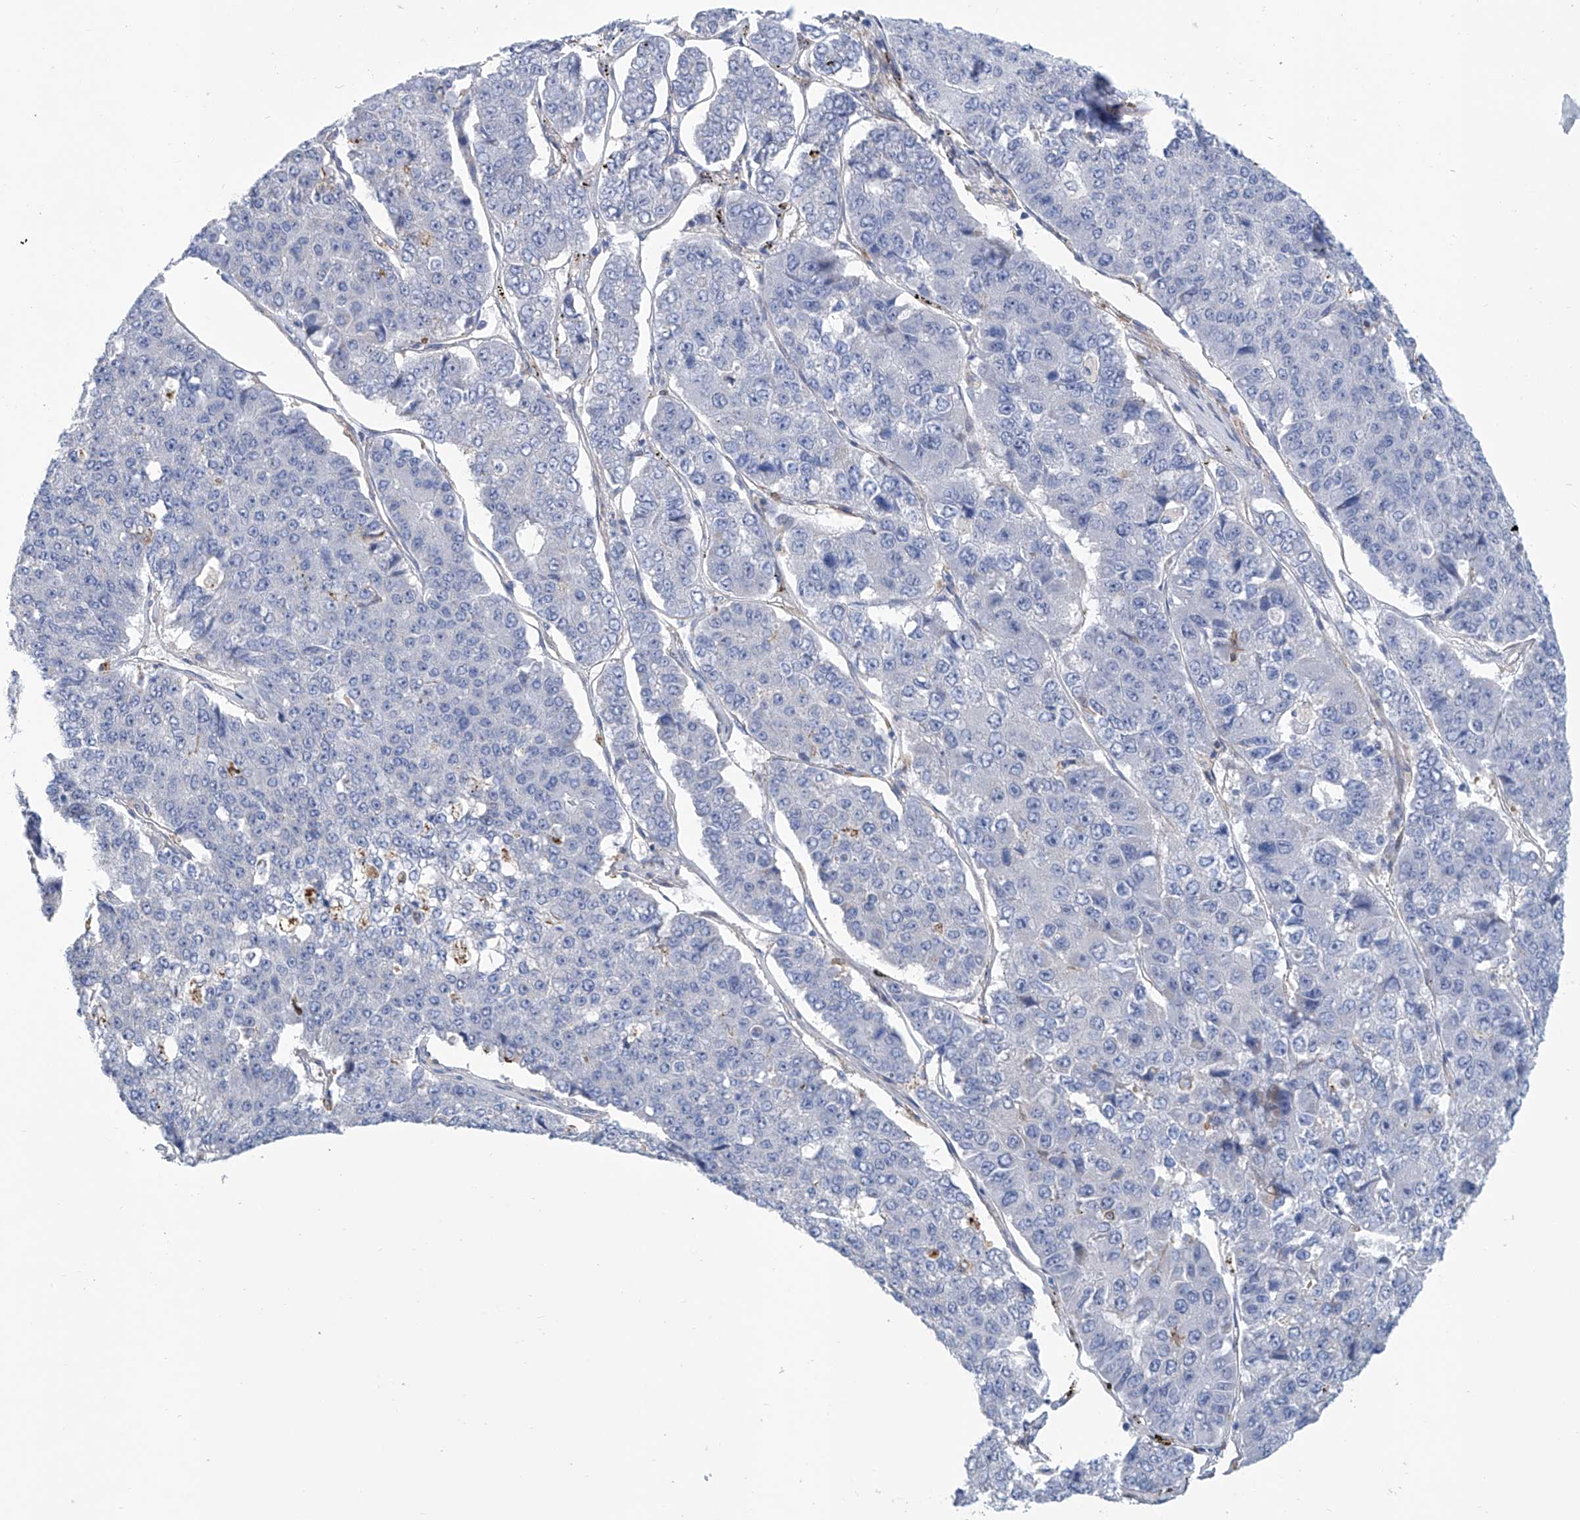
{"staining": {"intensity": "negative", "quantity": "none", "location": "none"}, "tissue": "pancreatic cancer", "cell_type": "Tumor cells", "image_type": "cancer", "snomed": [{"axis": "morphology", "description": "Adenocarcinoma, NOS"}, {"axis": "topography", "description": "Pancreas"}], "caption": "Tumor cells show no significant expression in pancreatic cancer (adenocarcinoma).", "gene": "TNN", "patient": {"sex": "male", "age": 50}}